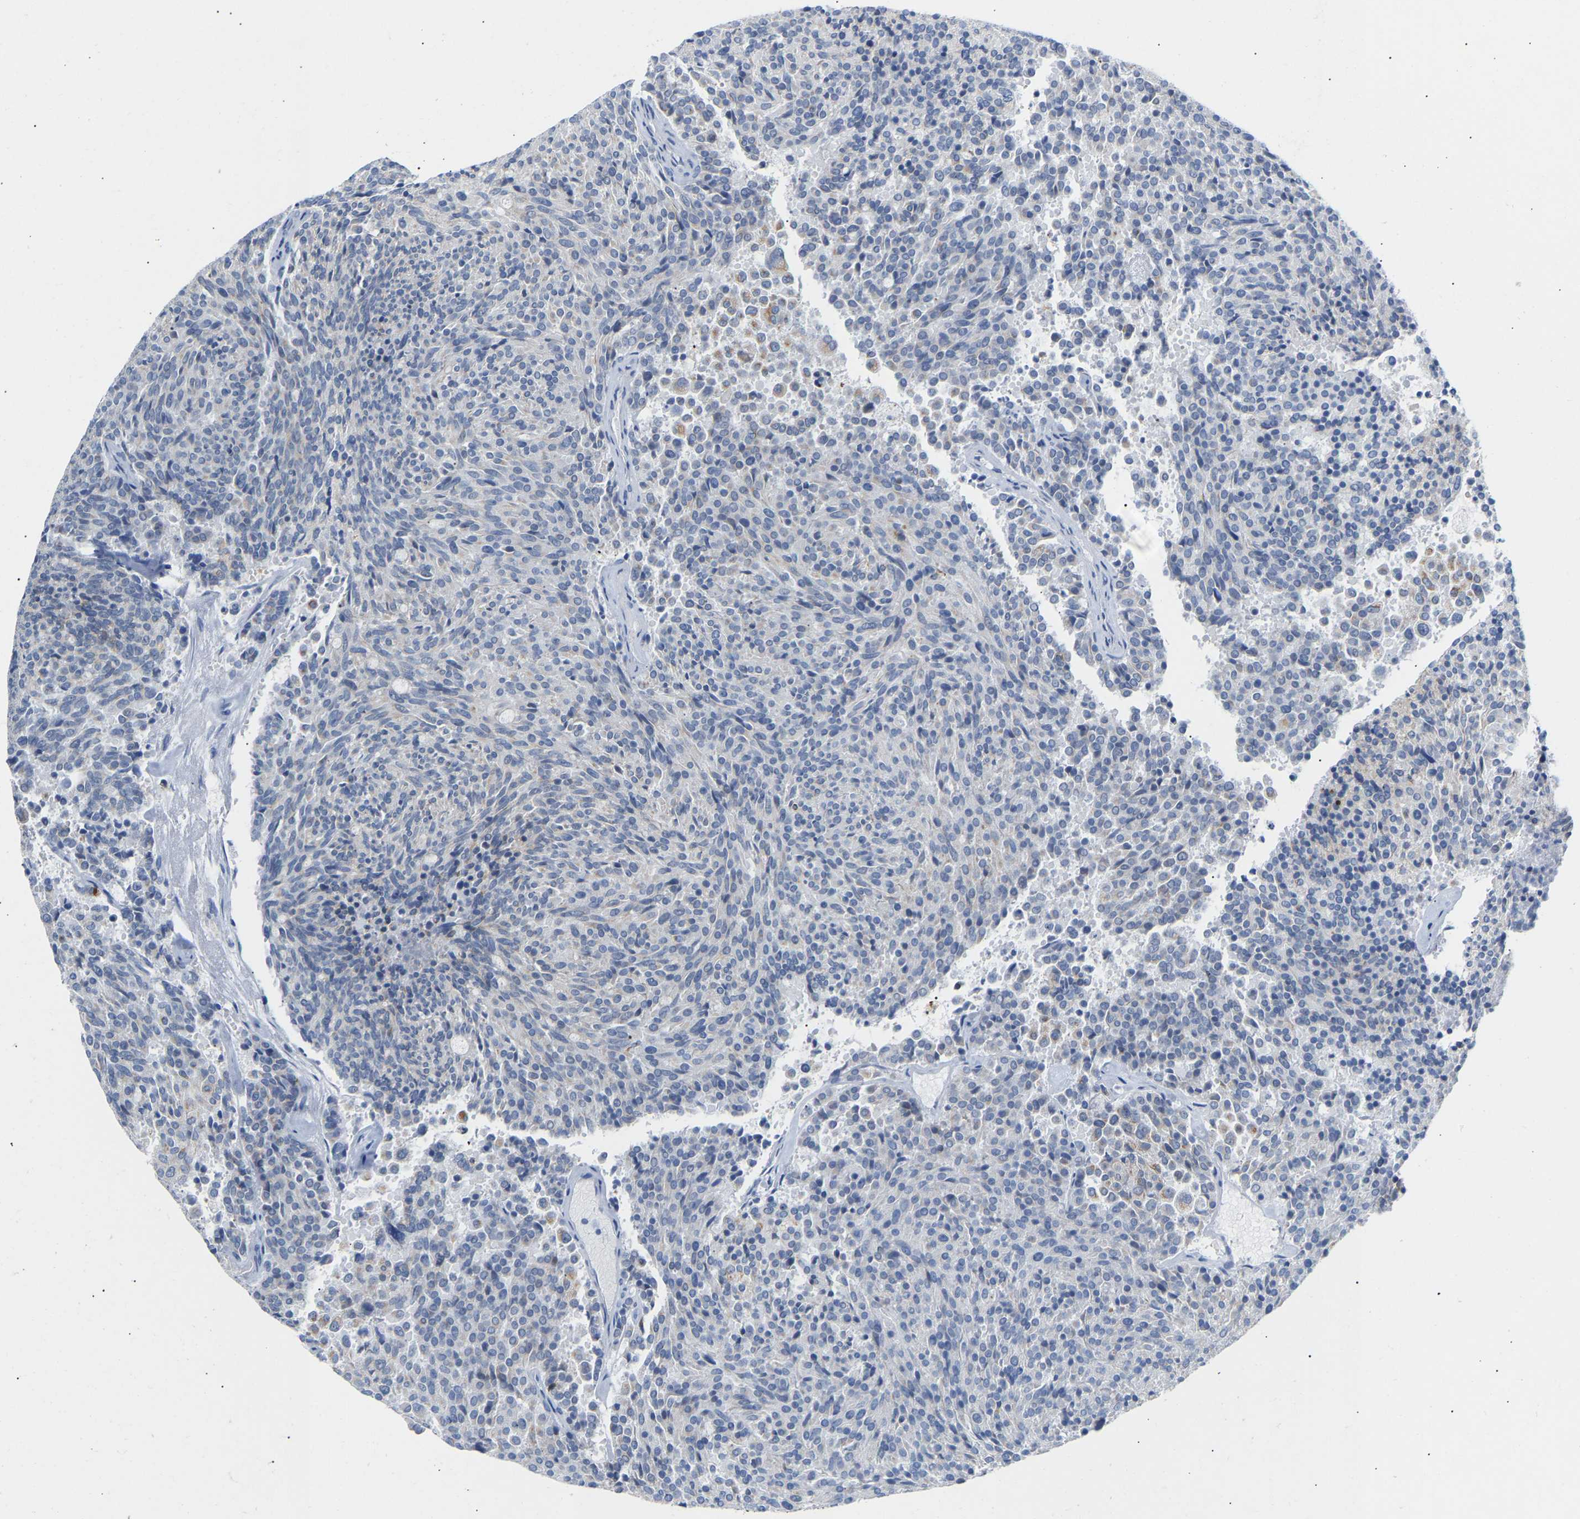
{"staining": {"intensity": "negative", "quantity": "none", "location": "none"}, "tissue": "carcinoid", "cell_type": "Tumor cells", "image_type": "cancer", "snomed": [{"axis": "morphology", "description": "Carcinoid, malignant, NOS"}, {"axis": "topography", "description": "Pancreas"}], "caption": "The immunohistochemistry (IHC) image has no significant positivity in tumor cells of malignant carcinoid tissue.", "gene": "PEX1", "patient": {"sex": "female", "age": 54}}